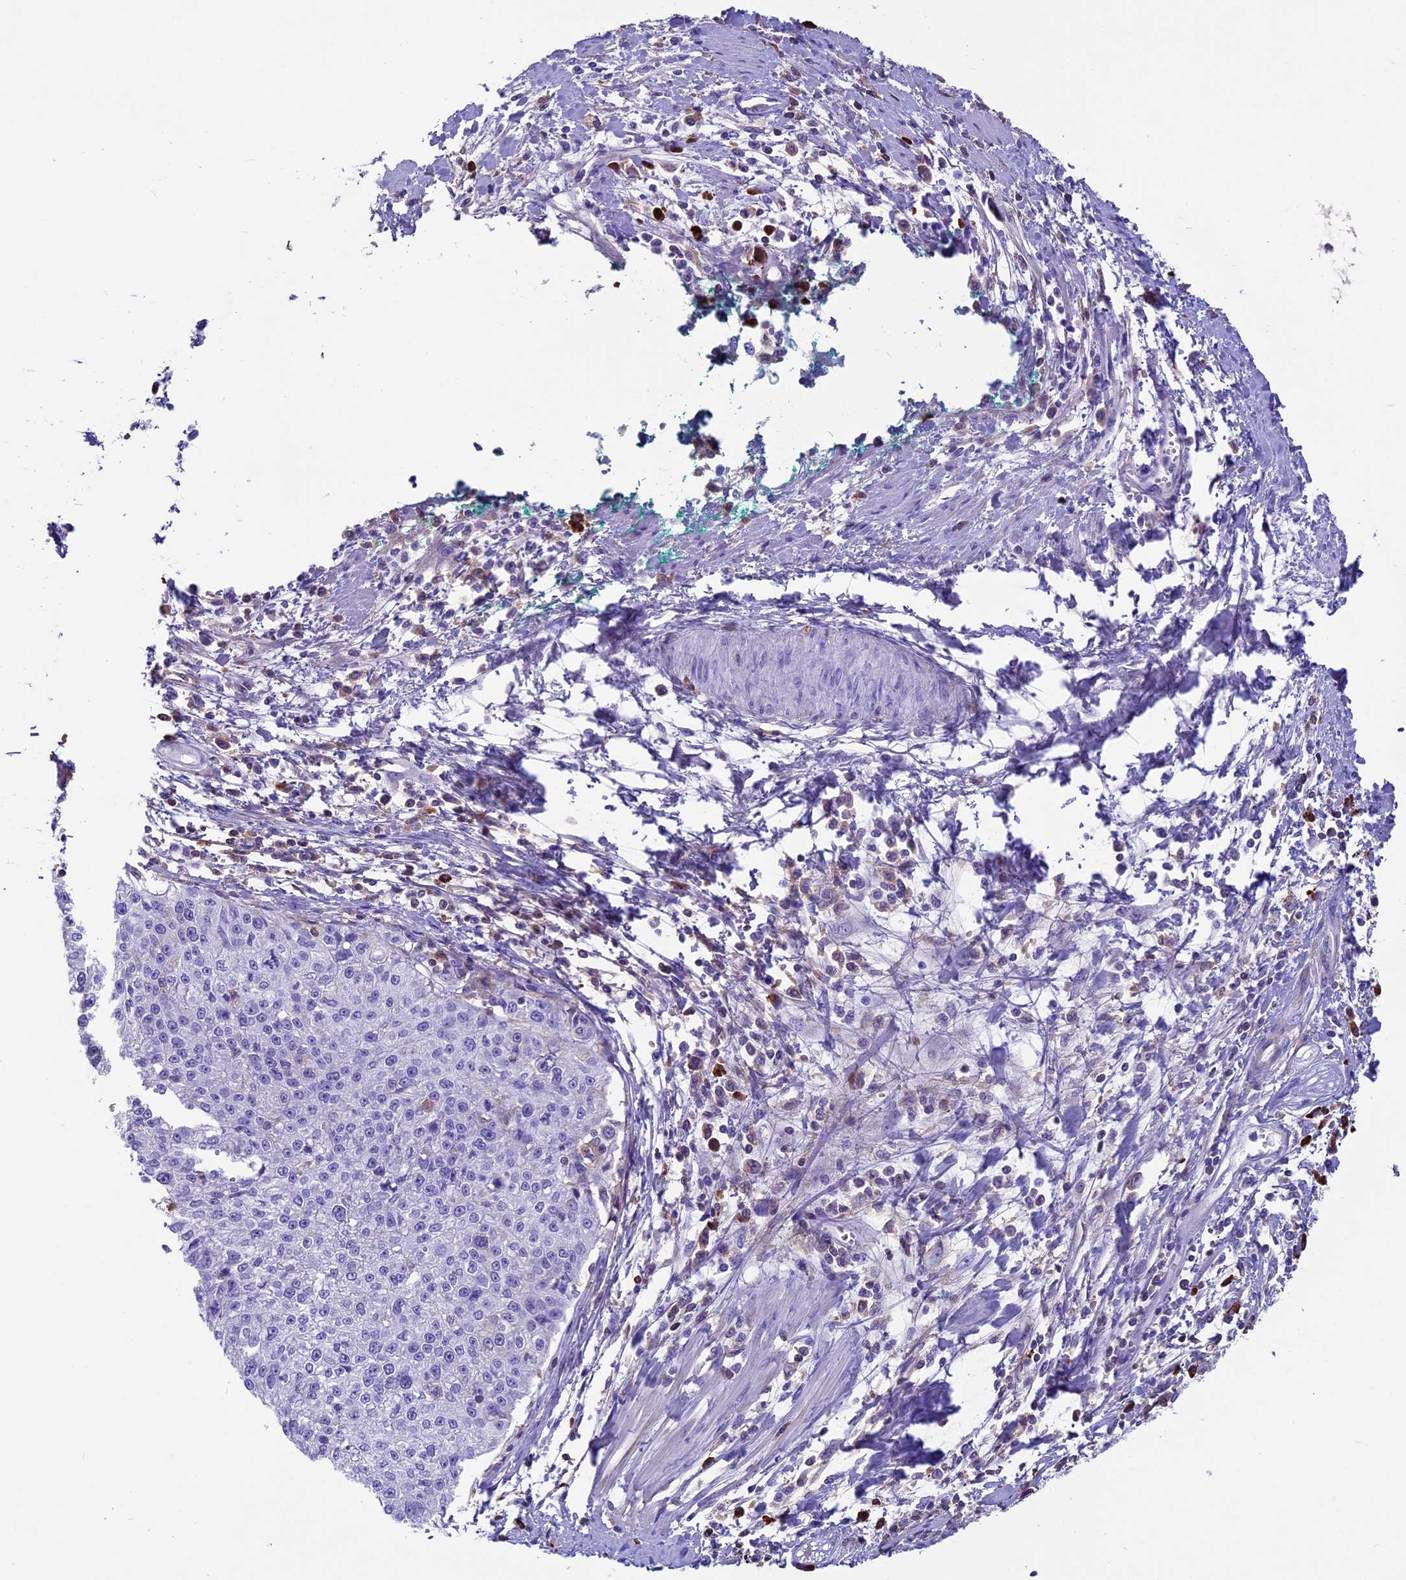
{"staining": {"intensity": "negative", "quantity": "none", "location": "none"}, "tissue": "cervical cancer", "cell_type": "Tumor cells", "image_type": "cancer", "snomed": [{"axis": "morphology", "description": "Squamous cell carcinoma, NOS"}, {"axis": "topography", "description": "Cervix"}], "caption": "There is no significant positivity in tumor cells of cervical cancer.", "gene": "IGSF6", "patient": {"sex": "female", "age": 57}}